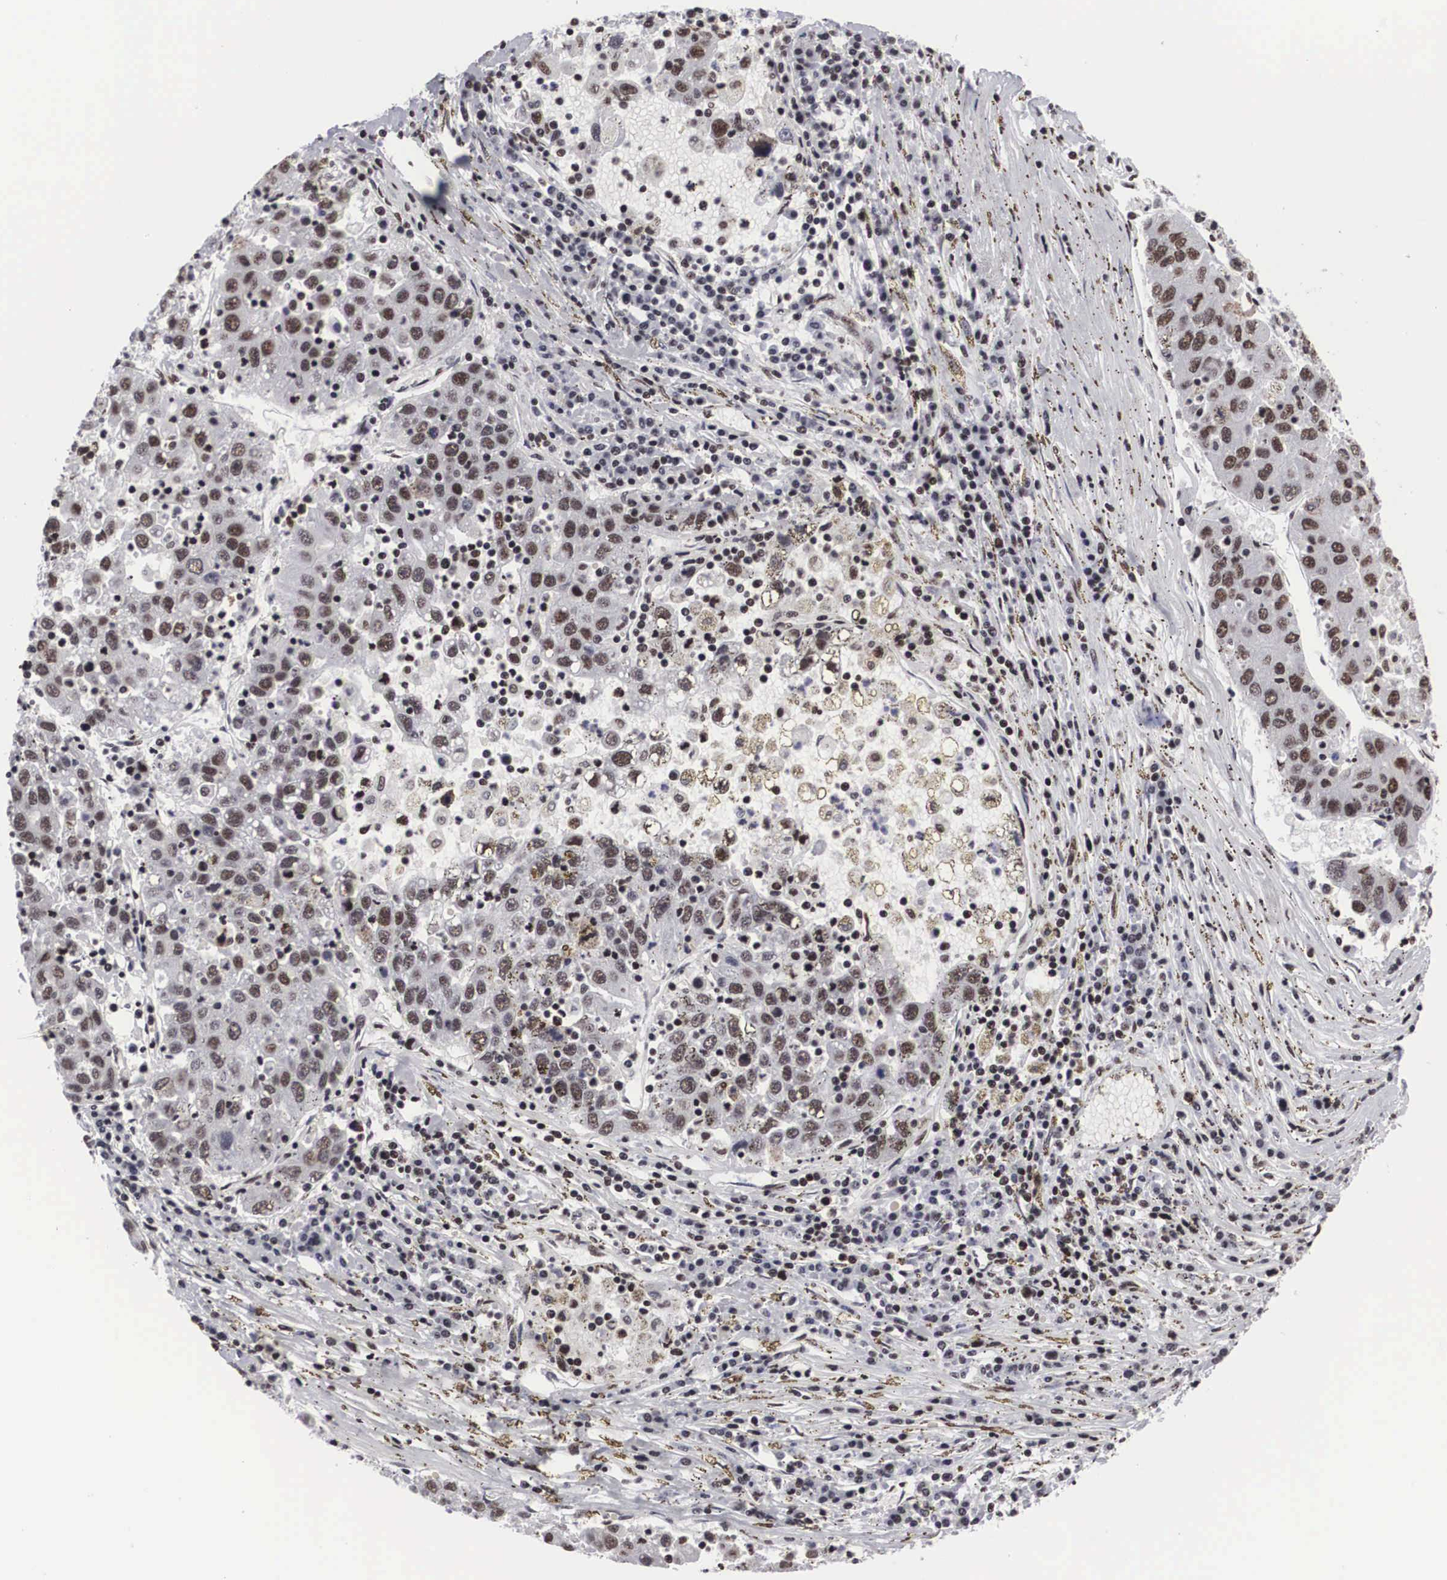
{"staining": {"intensity": "weak", "quantity": ">75%", "location": "nuclear"}, "tissue": "liver cancer", "cell_type": "Tumor cells", "image_type": "cancer", "snomed": [{"axis": "morphology", "description": "Carcinoma, Hepatocellular, NOS"}, {"axis": "topography", "description": "Liver"}], "caption": "Immunohistochemistry micrograph of neoplastic tissue: human liver hepatocellular carcinoma stained using IHC reveals low levels of weak protein expression localized specifically in the nuclear of tumor cells, appearing as a nuclear brown color.", "gene": "ACIN1", "patient": {"sex": "male", "age": 49}}